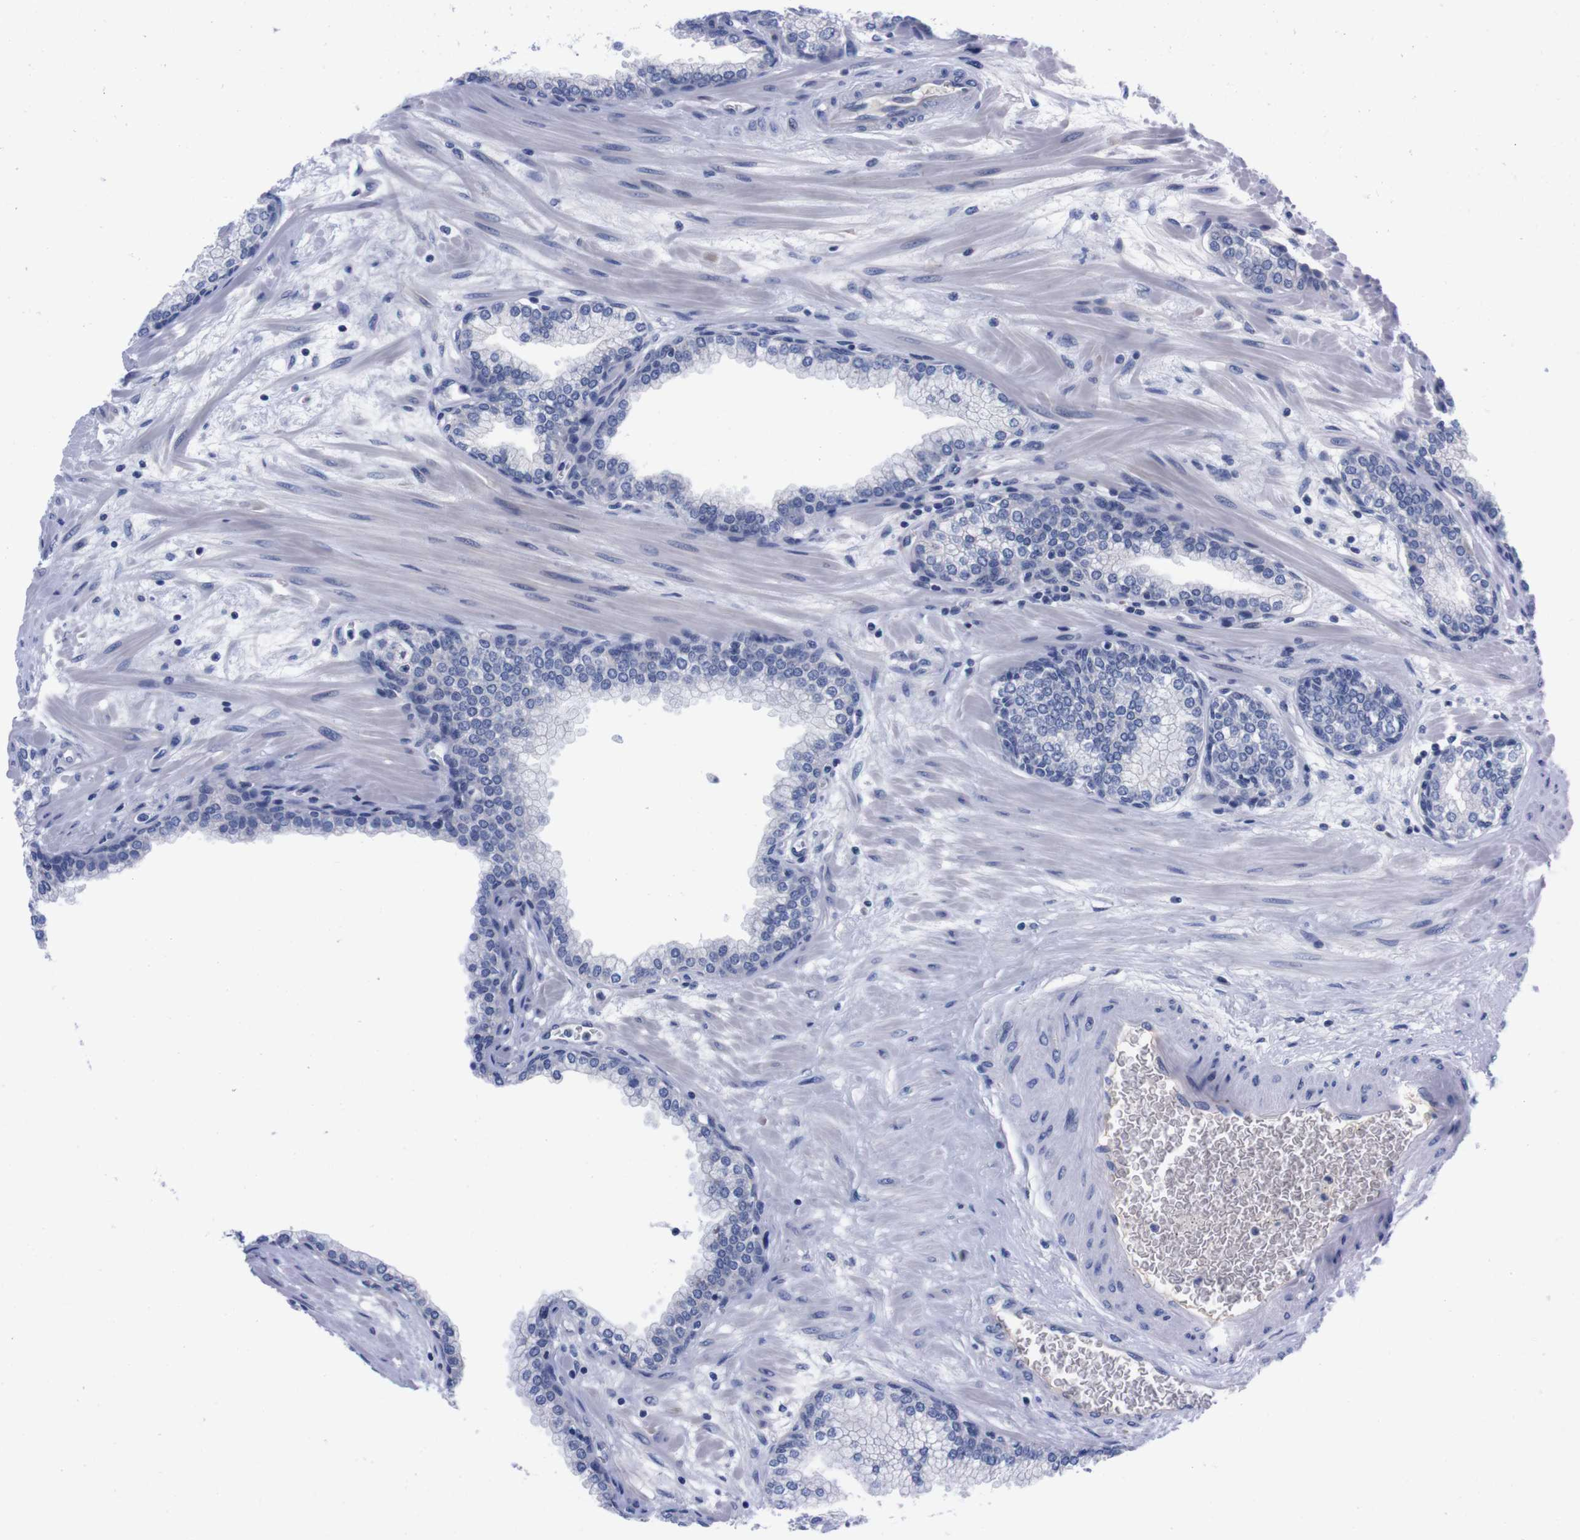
{"staining": {"intensity": "negative", "quantity": "none", "location": "none"}, "tissue": "prostate", "cell_type": "Glandular cells", "image_type": "normal", "snomed": [{"axis": "morphology", "description": "Normal tissue, NOS"}, {"axis": "morphology", "description": "Urothelial carcinoma, Low grade"}, {"axis": "topography", "description": "Urinary bladder"}, {"axis": "topography", "description": "Prostate"}], "caption": "This histopathology image is of benign prostate stained with IHC to label a protein in brown with the nuclei are counter-stained blue. There is no staining in glandular cells. (Stains: DAB IHC with hematoxylin counter stain, Microscopy: brightfield microscopy at high magnification).", "gene": "FAM210A", "patient": {"sex": "male", "age": 60}}